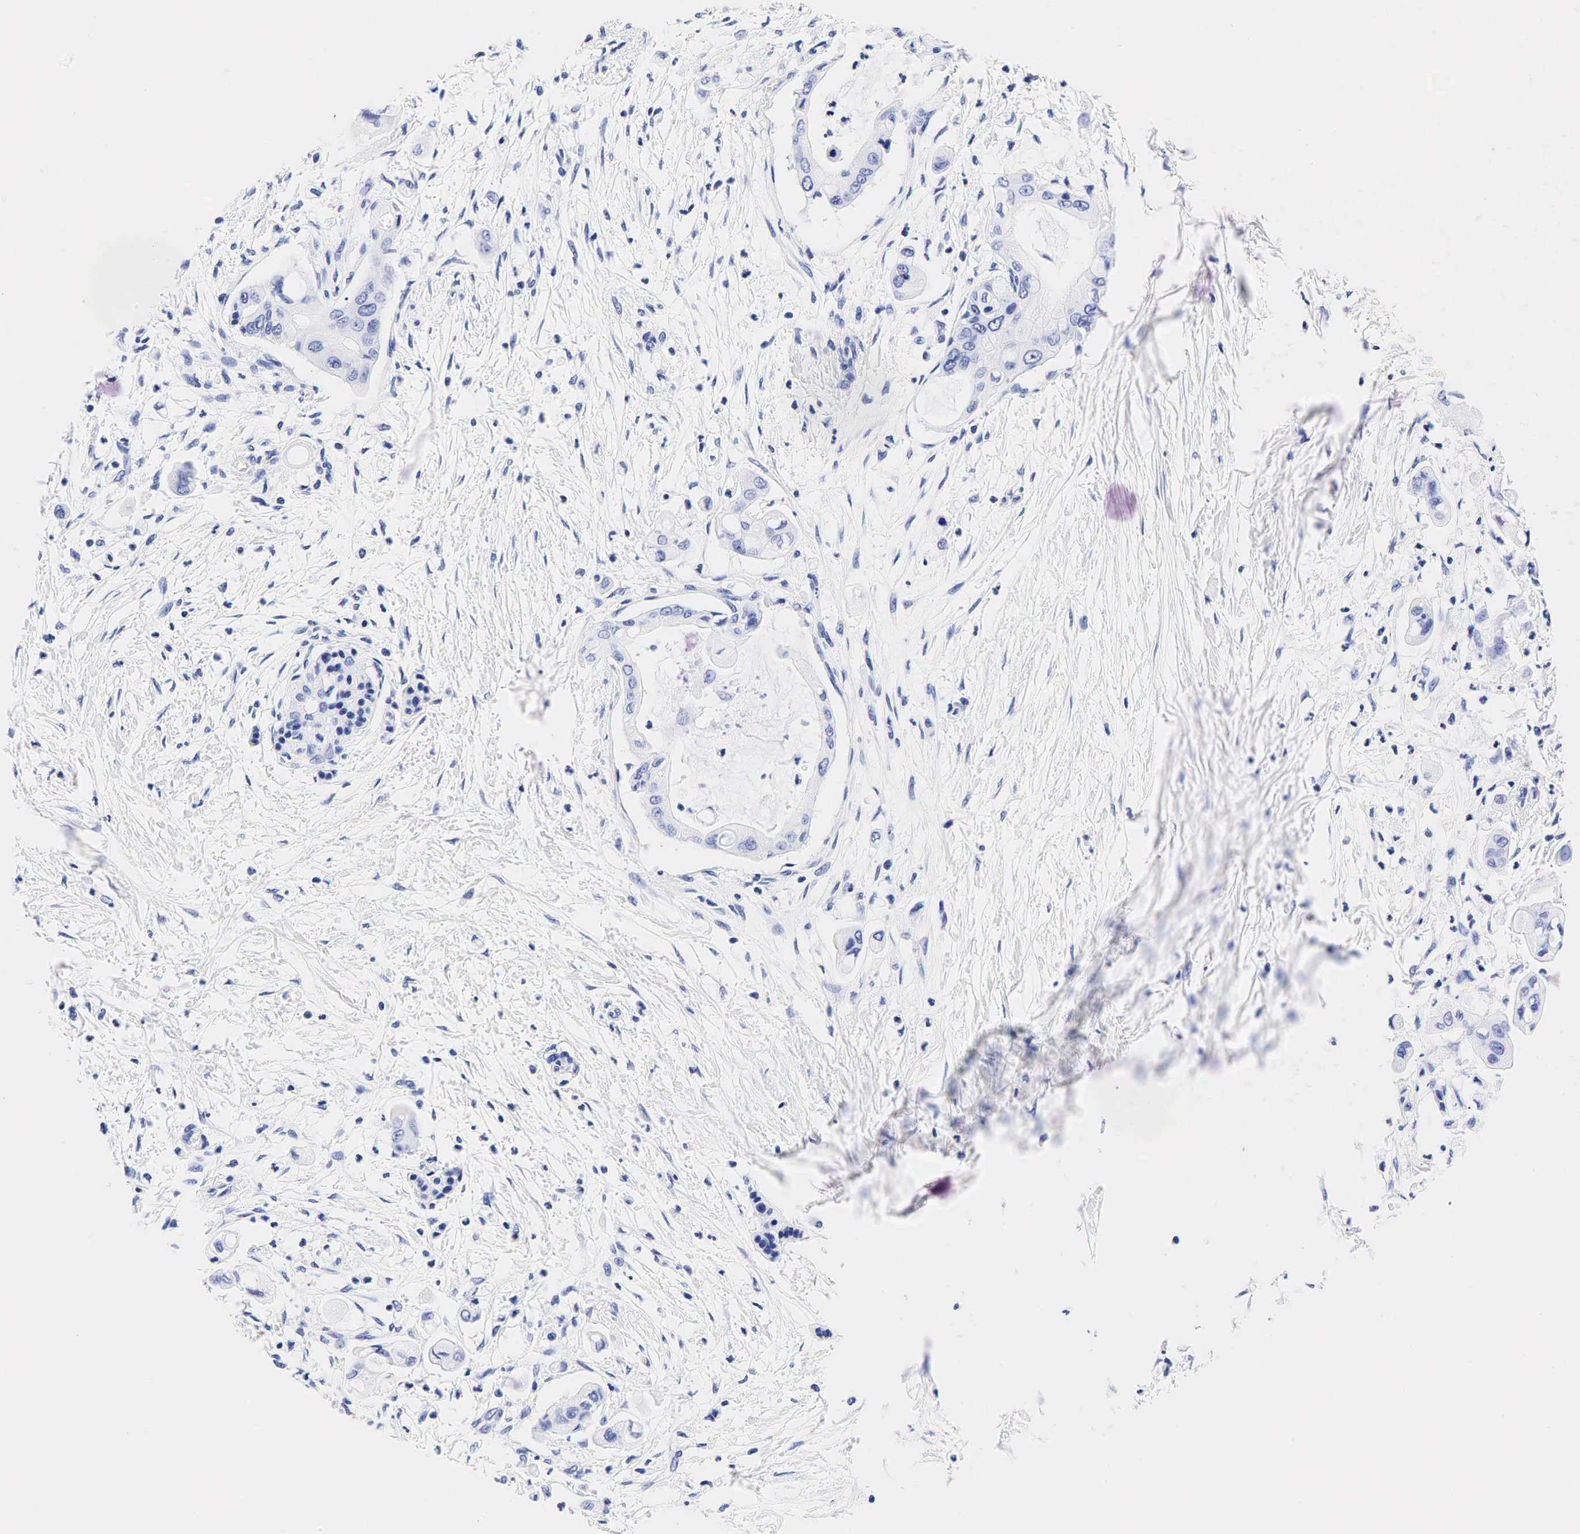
{"staining": {"intensity": "negative", "quantity": "none", "location": "none"}, "tissue": "pancreatic cancer", "cell_type": "Tumor cells", "image_type": "cancer", "snomed": [{"axis": "morphology", "description": "Adenocarcinoma, NOS"}, {"axis": "topography", "description": "Pancreas"}], "caption": "The photomicrograph reveals no staining of tumor cells in pancreatic cancer.", "gene": "ESR1", "patient": {"sex": "male", "age": 58}}